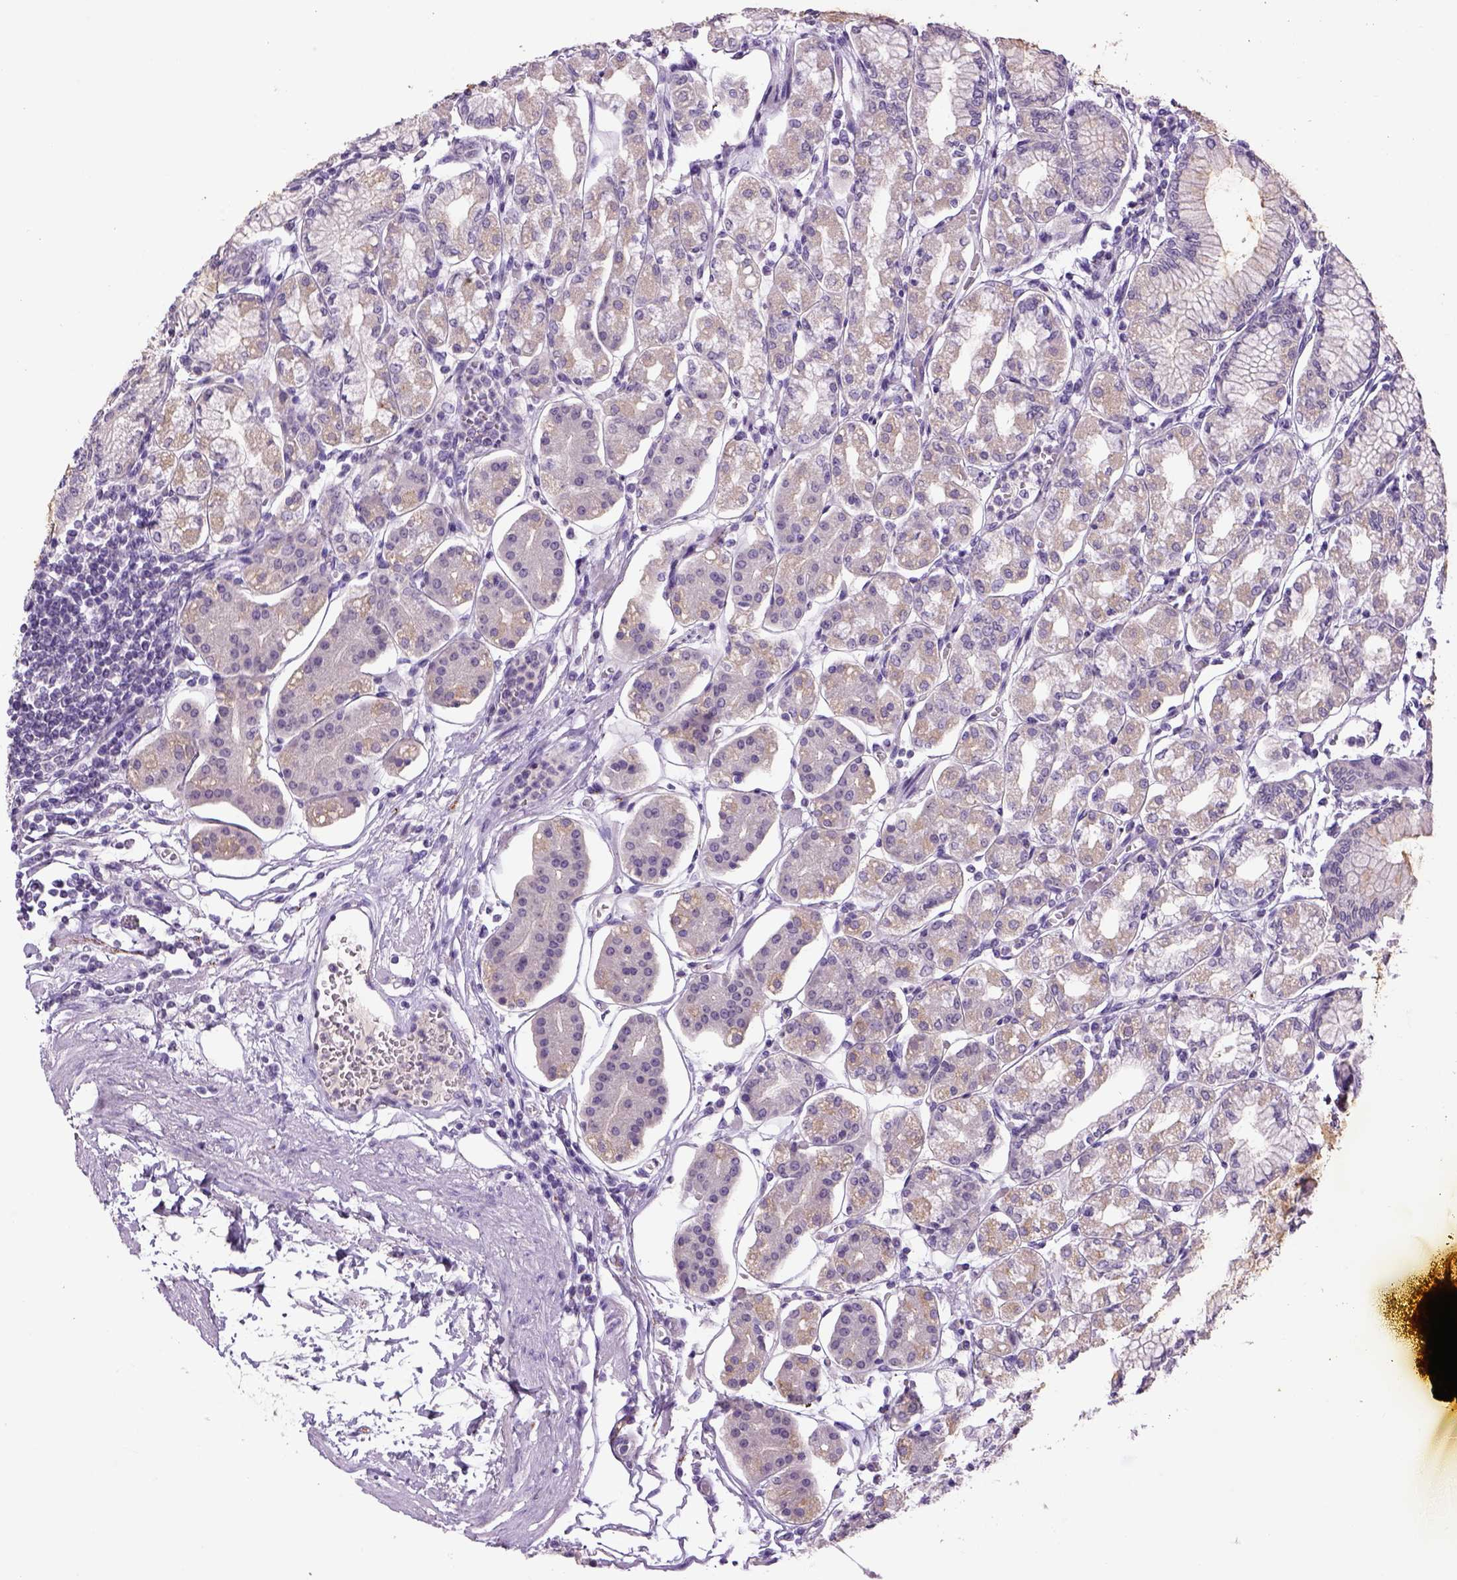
{"staining": {"intensity": "weak", "quantity": "<25%", "location": "cytoplasmic/membranous"}, "tissue": "stomach", "cell_type": "Glandular cells", "image_type": "normal", "snomed": [{"axis": "morphology", "description": "Normal tissue, NOS"}, {"axis": "topography", "description": "Skeletal muscle"}, {"axis": "topography", "description": "Stomach"}], "caption": "Immunohistochemistry image of benign human stomach stained for a protein (brown), which shows no expression in glandular cells. (Stains: DAB (3,3'-diaminobenzidine) immunohistochemistry (IHC) with hematoxylin counter stain, Microscopy: brightfield microscopy at high magnification).", "gene": "DBH", "patient": {"sex": "female", "age": 57}}